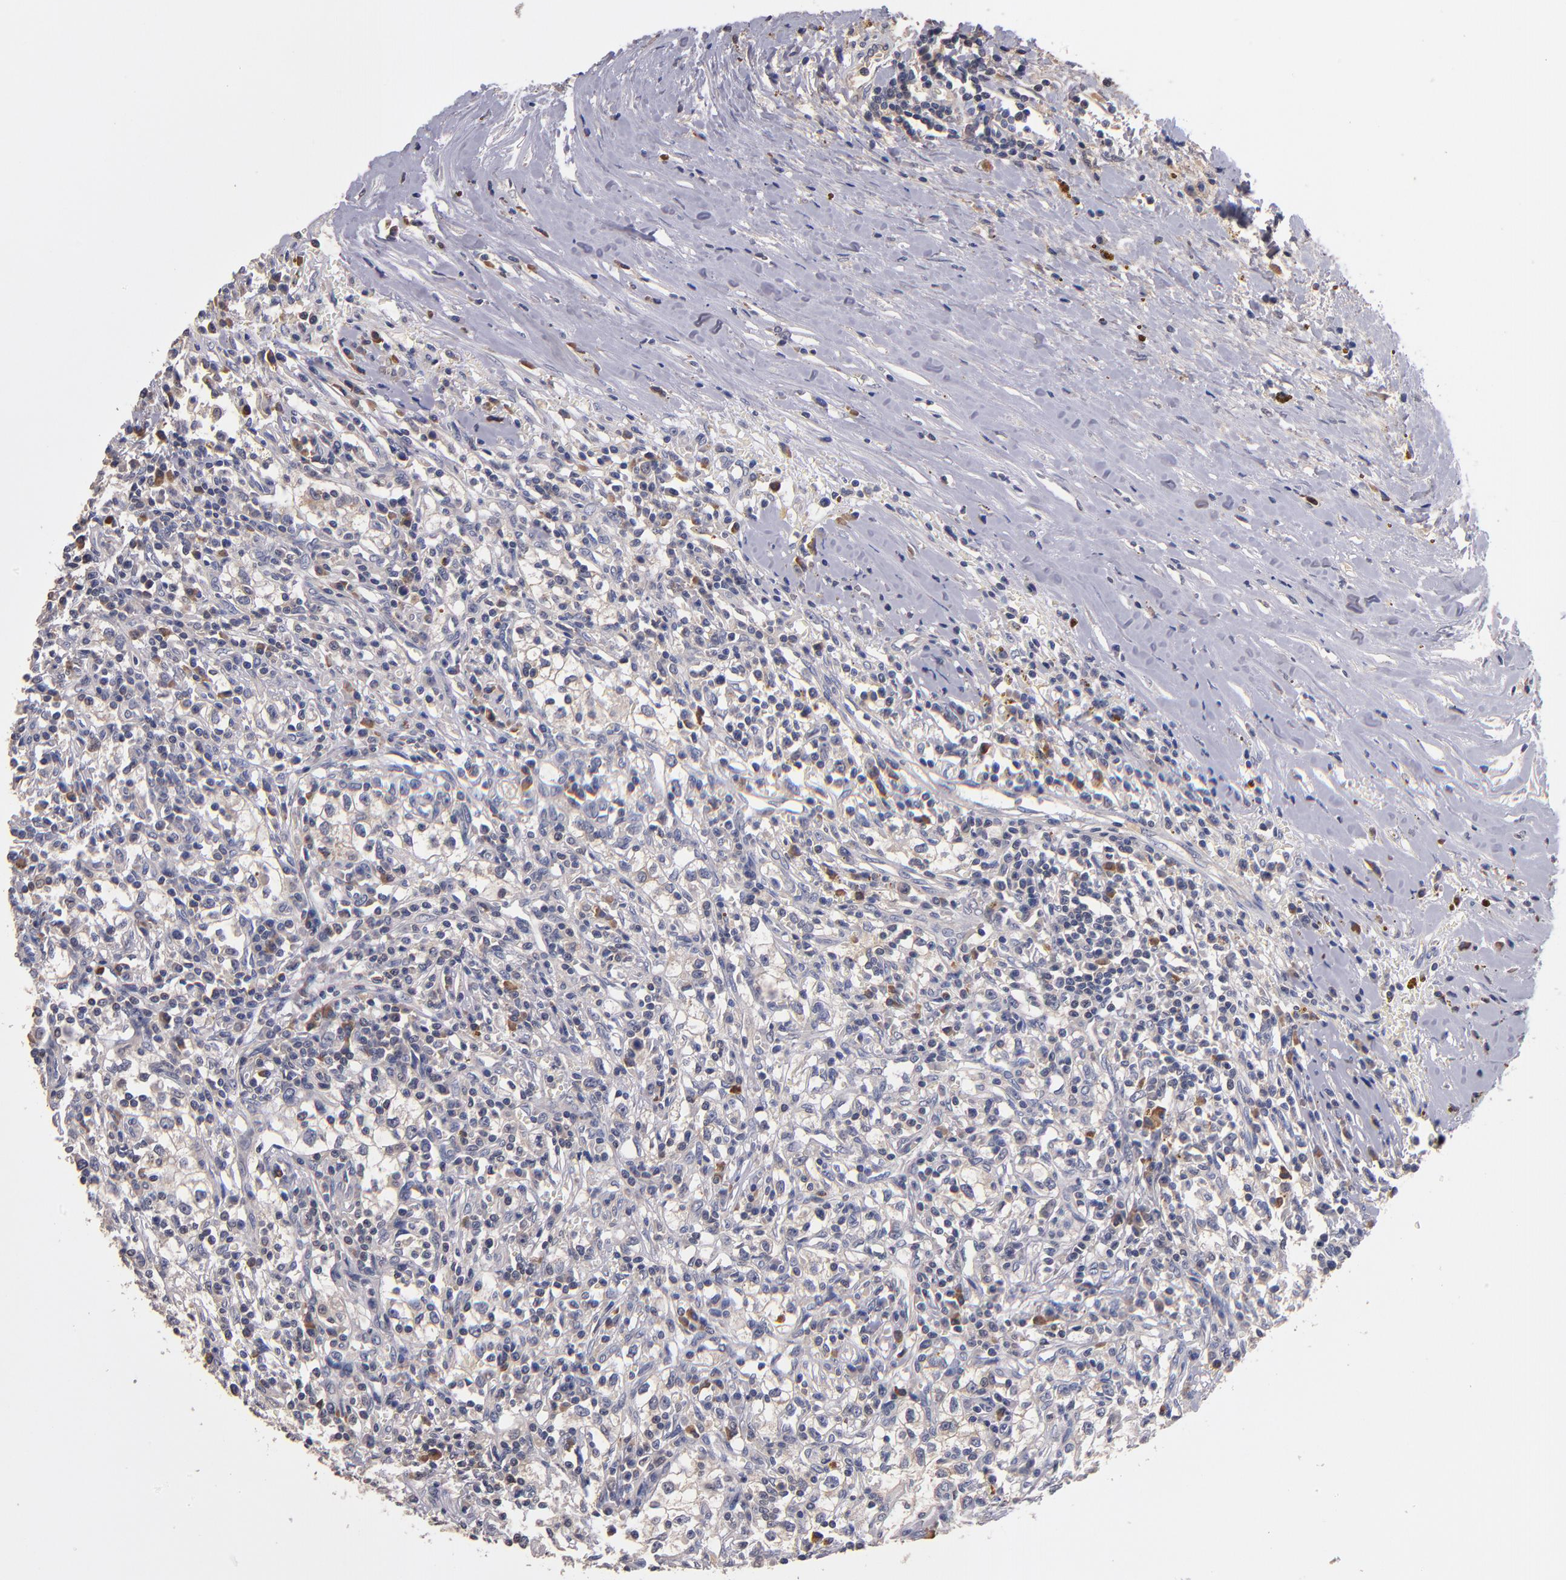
{"staining": {"intensity": "weak", "quantity": "<25%", "location": "cytoplasmic/membranous"}, "tissue": "renal cancer", "cell_type": "Tumor cells", "image_type": "cancer", "snomed": [{"axis": "morphology", "description": "Adenocarcinoma, NOS"}, {"axis": "topography", "description": "Kidney"}], "caption": "Immunohistochemical staining of human renal cancer reveals no significant positivity in tumor cells.", "gene": "TTLL12", "patient": {"sex": "male", "age": 82}}